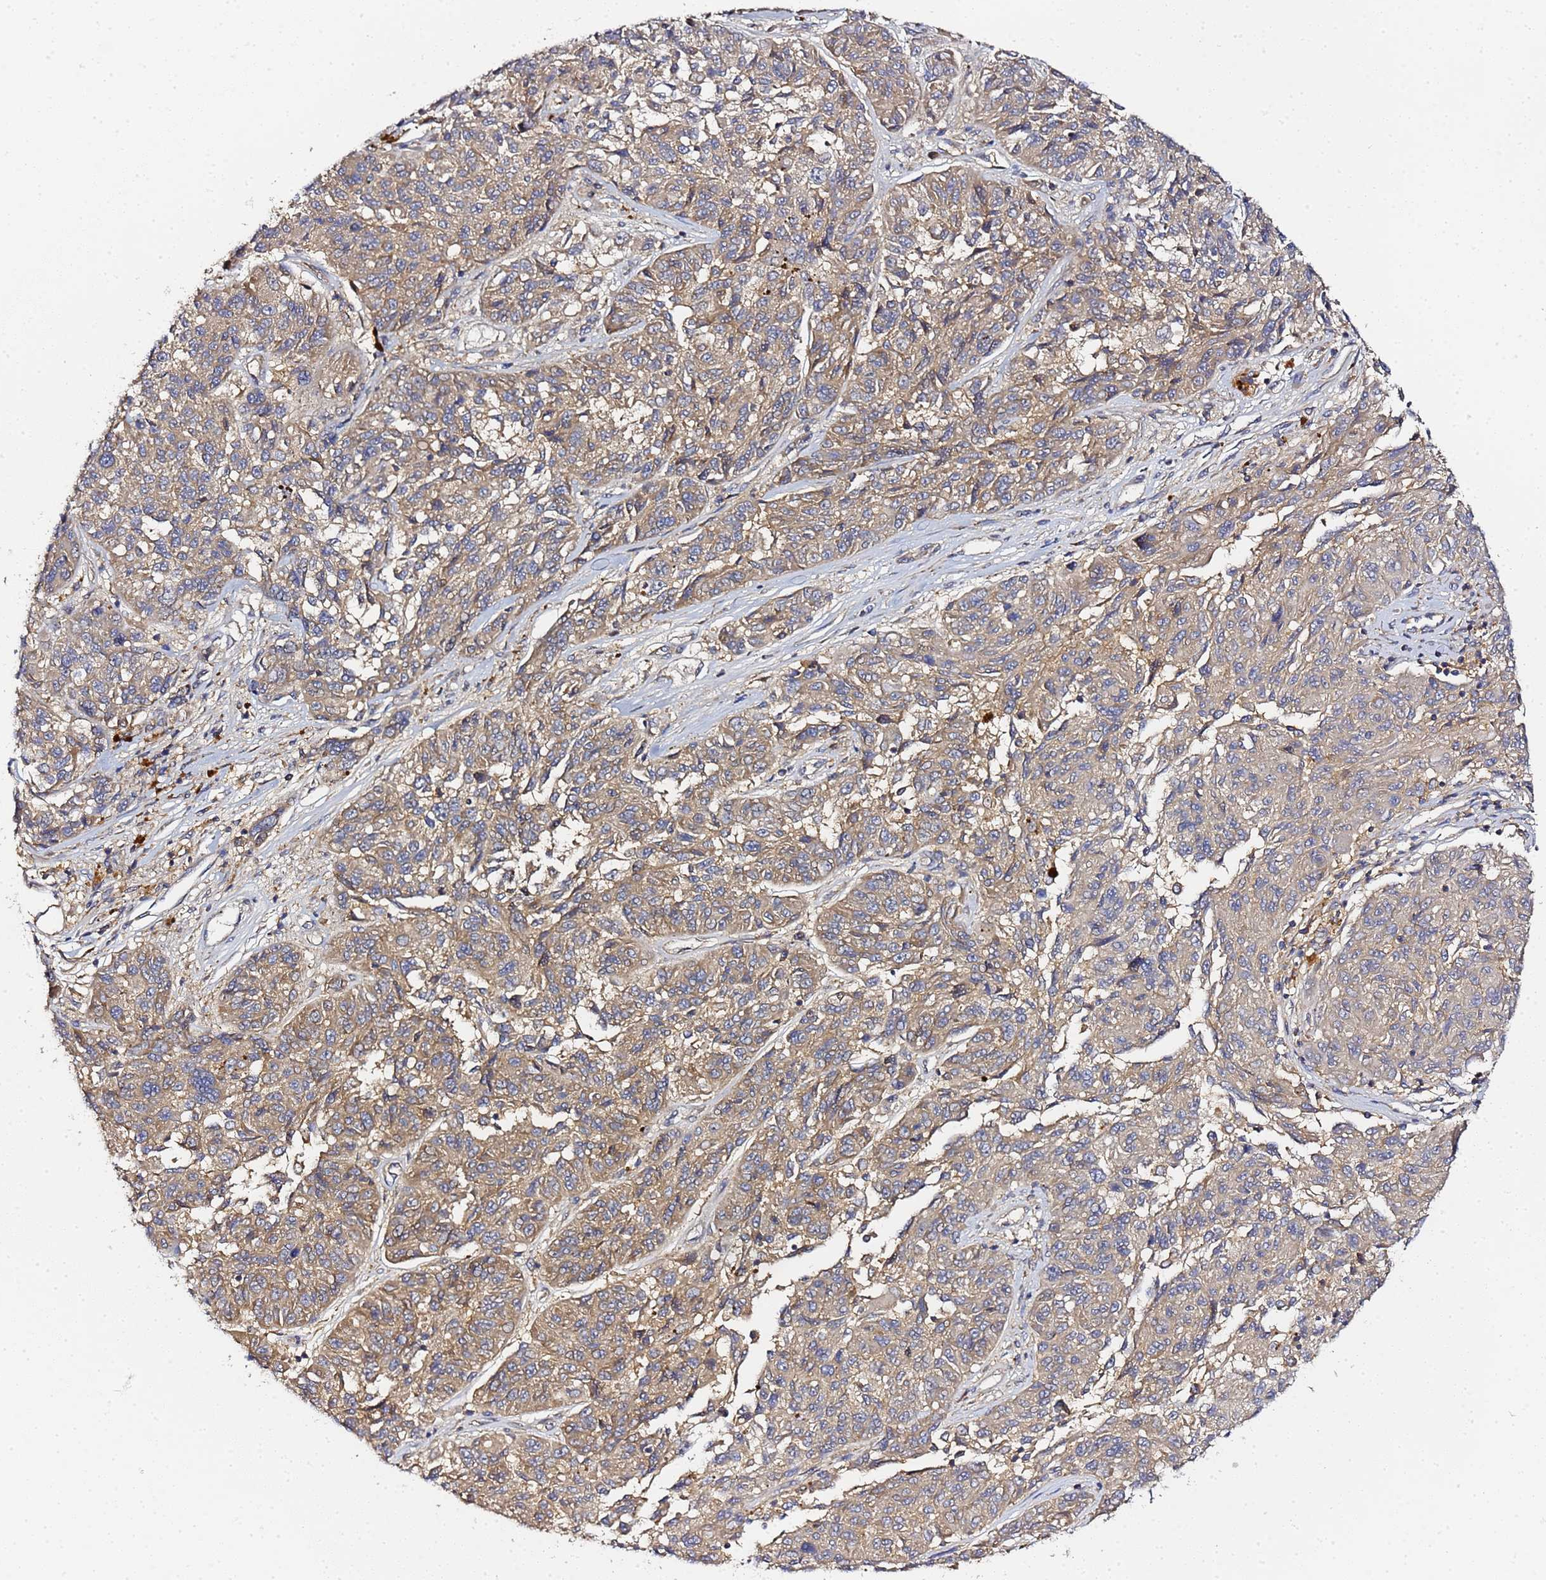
{"staining": {"intensity": "moderate", "quantity": ">75%", "location": "cytoplasmic/membranous"}, "tissue": "melanoma", "cell_type": "Tumor cells", "image_type": "cancer", "snomed": [{"axis": "morphology", "description": "Malignant melanoma, NOS"}, {"axis": "topography", "description": "Skin"}], "caption": "Tumor cells reveal medium levels of moderate cytoplasmic/membranous staining in approximately >75% of cells in human malignant melanoma.", "gene": "LRRC69", "patient": {"sex": "male", "age": 53}}